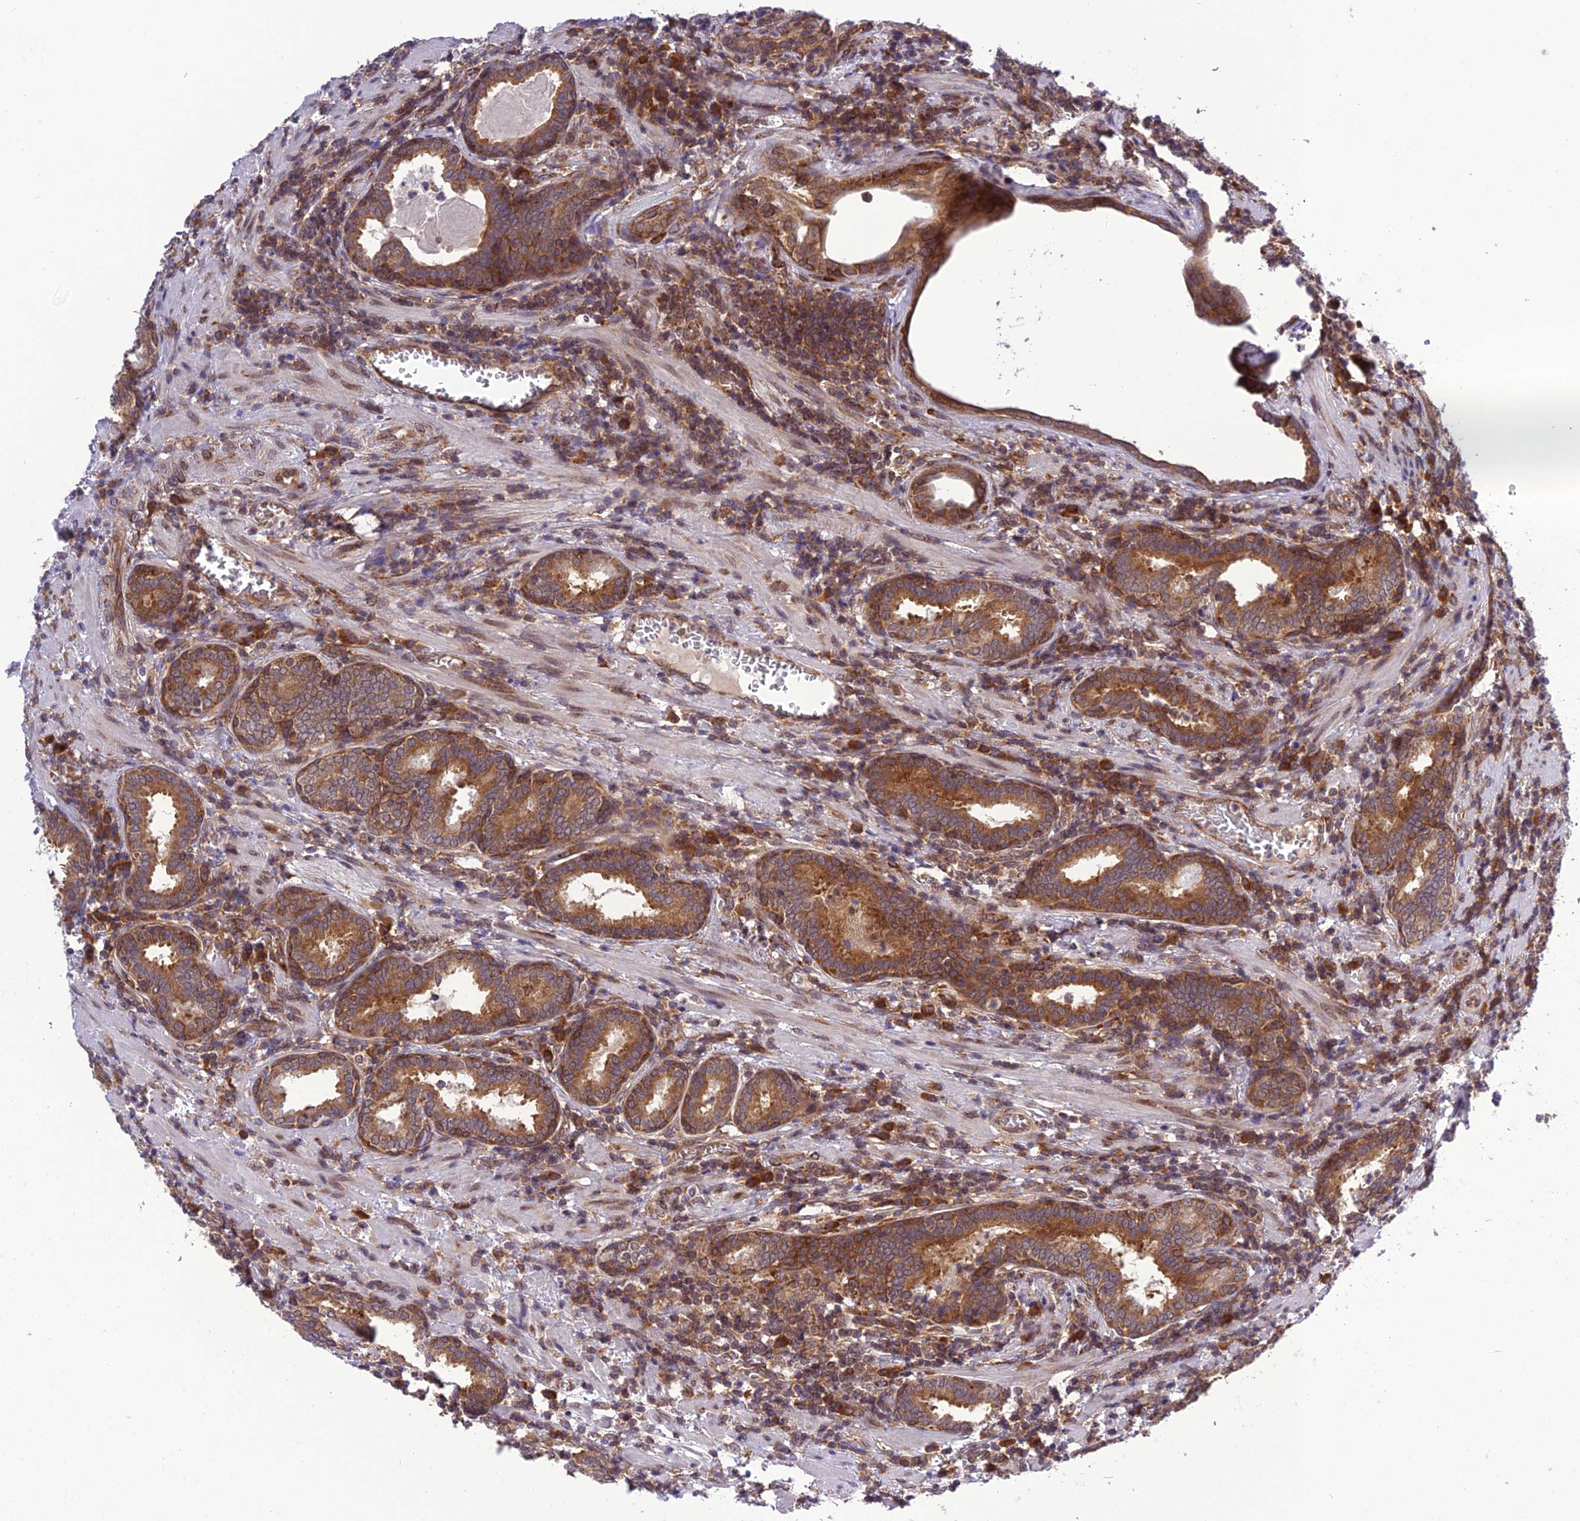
{"staining": {"intensity": "strong", "quantity": ">75%", "location": "cytoplasmic/membranous"}, "tissue": "prostate cancer", "cell_type": "Tumor cells", "image_type": "cancer", "snomed": [{"axis": "morphology", "description": "Adenocarcinoma, High grade"}, {"axis": "topography", "description": "Prostate"}], "caption": "High-magnification brightfield microscopy of prostate cancer stained with DAB (3,3'-diaminobenzidine) (brown) and counterstained with hematoxylin (blue). tumor cells exhibit strong cytoplasmic/membranous staining is appreciated in about>75% of cells. Immunohistochemistry stains the protein in brown and the nuclei are stained blue.", "gene": "DHCR7", "patient": {"sex": "male", "age": 69}}